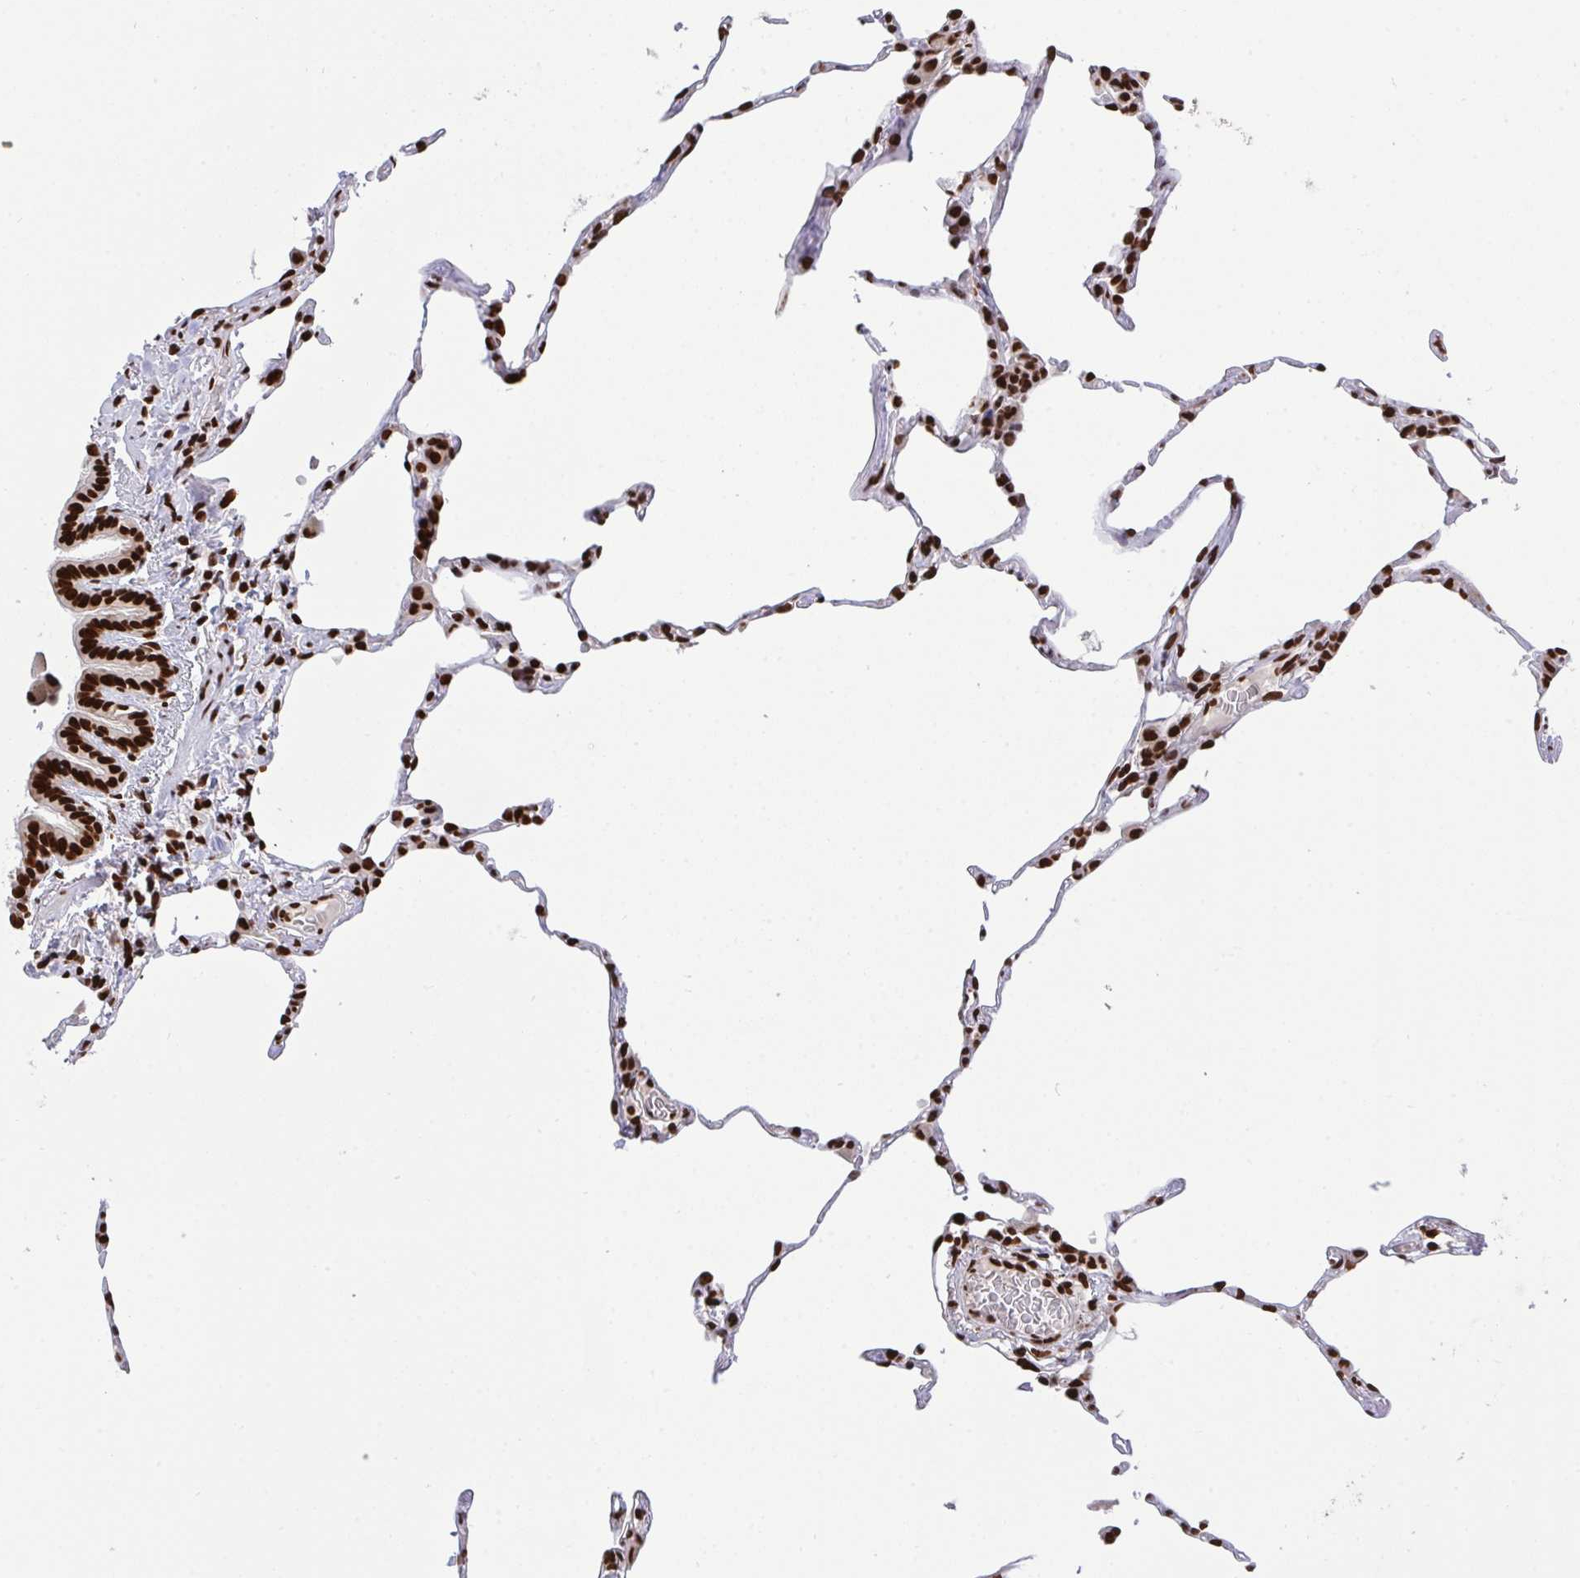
{"staining": {"intensity": "strong", "quantity": "25%-75%", "location": "nuclear"}, "tissue": "lung", "cell_type": "Alveolar cells", "image_type": "normal", "snomed": [{"axis": "morphology", "description": "Normal tissue, NOS"}, {"axis": "topography", "description": "Lung"}], "caption": "Immunohistochemistry (DAB (3,3'-diaminobenzidine)) staining of benign lung demonstrates strong nuclear protein expression in approximately 25%-75% of alveolar cells. Immunohistochemistry (ihc) stains the protein of interest in brown and the nuclei are stained blue.", "gene": "ENSG00000268083", "patient": {"sex": "female", "age": 57}}